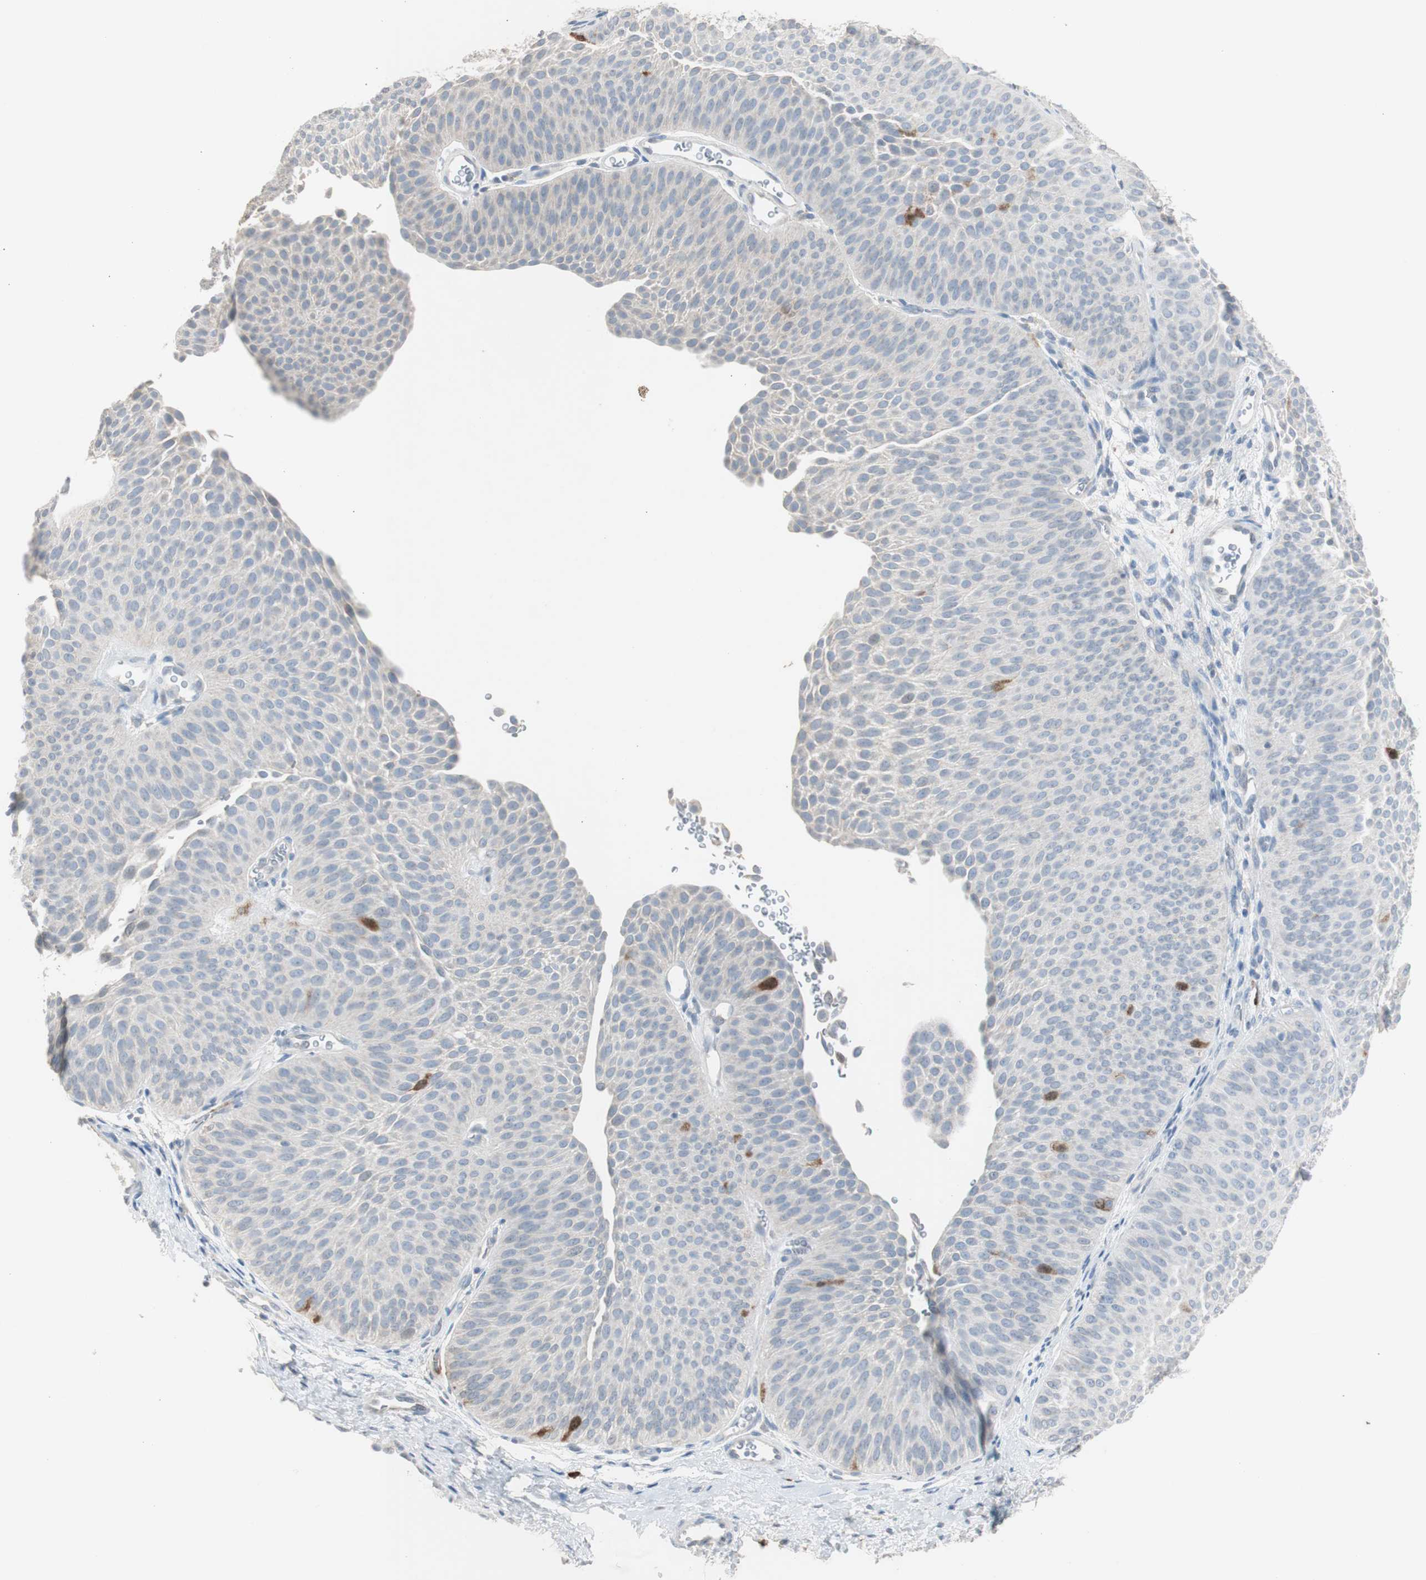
{"staining": {"intensity": "weak", "quantity": "<25%", "location": "cytoplasmic/membranous"}, "tissue": "urothelial cancer", "cell_type": "Tumor cells", "image_type": "cancer", "snomed": [{"axis": "morphology", "description": "Urothelial carcinoma, Low grade"}, {"axis": "topography", "description": "Urinary bladder"}], "caption": "A micrograph of human urothelial cancer is negative for staining in tumor cells.", "gene": "TK1", "patient": {"sex": "female", "age": 60}}